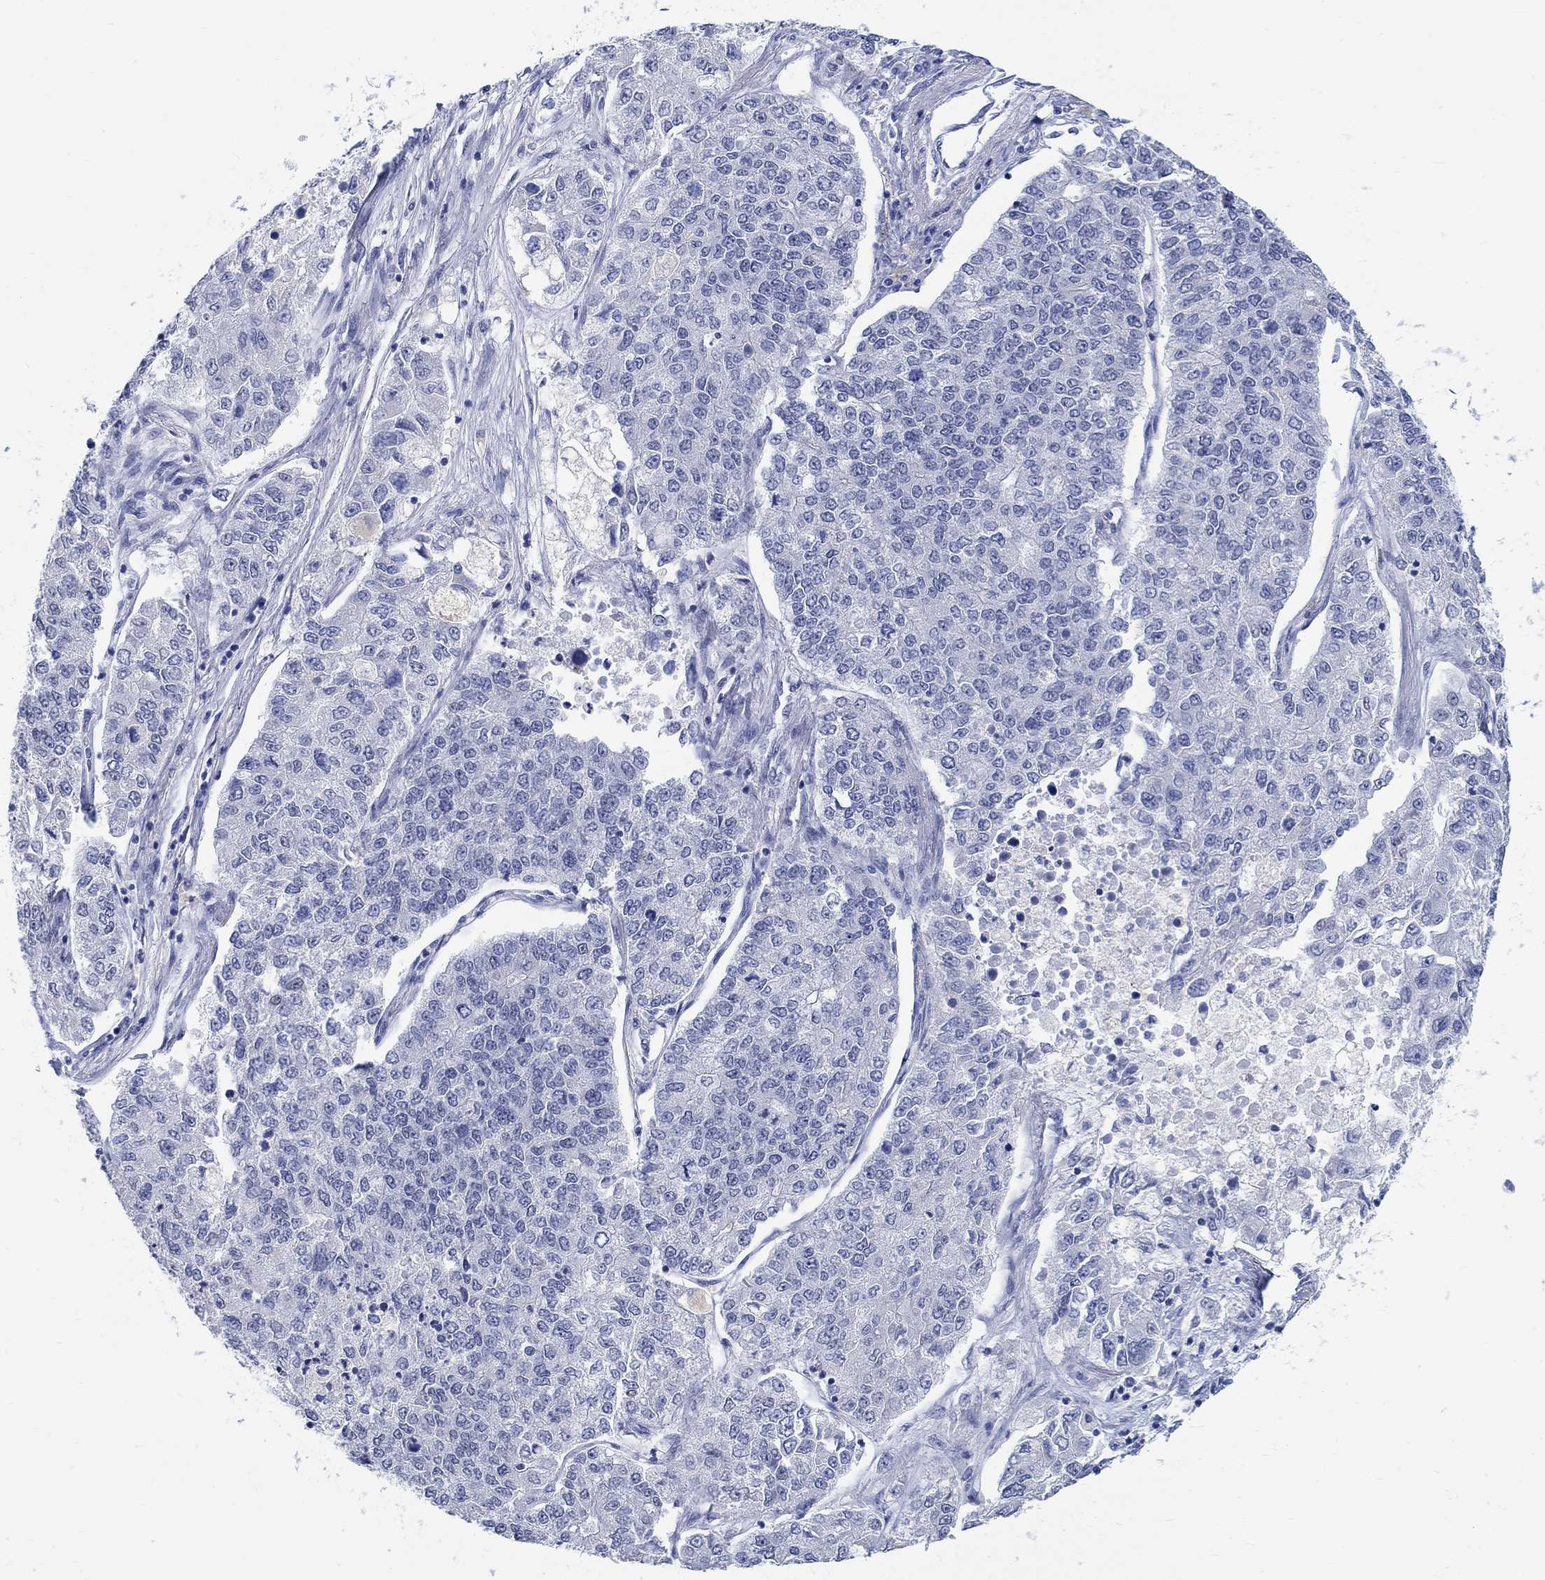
{"staining": {"intensity": "weak", "quantity": "<25%", "location": "cytoplasmic/membranous"}, "tissue": "lung cancer", "cell_type": "Tumor cells", "image_type": "cancer", "snomed": [{"axis": "morphology", "description": "Adenocarcinoma, NOS"}, {"axis": "topography", "description": "Lung"}], "caption": "Tumor cells show no significant protein expression in lung cancer.", "gene": "ANKS1B", "patient": {"sex": "male", "age": 49}}